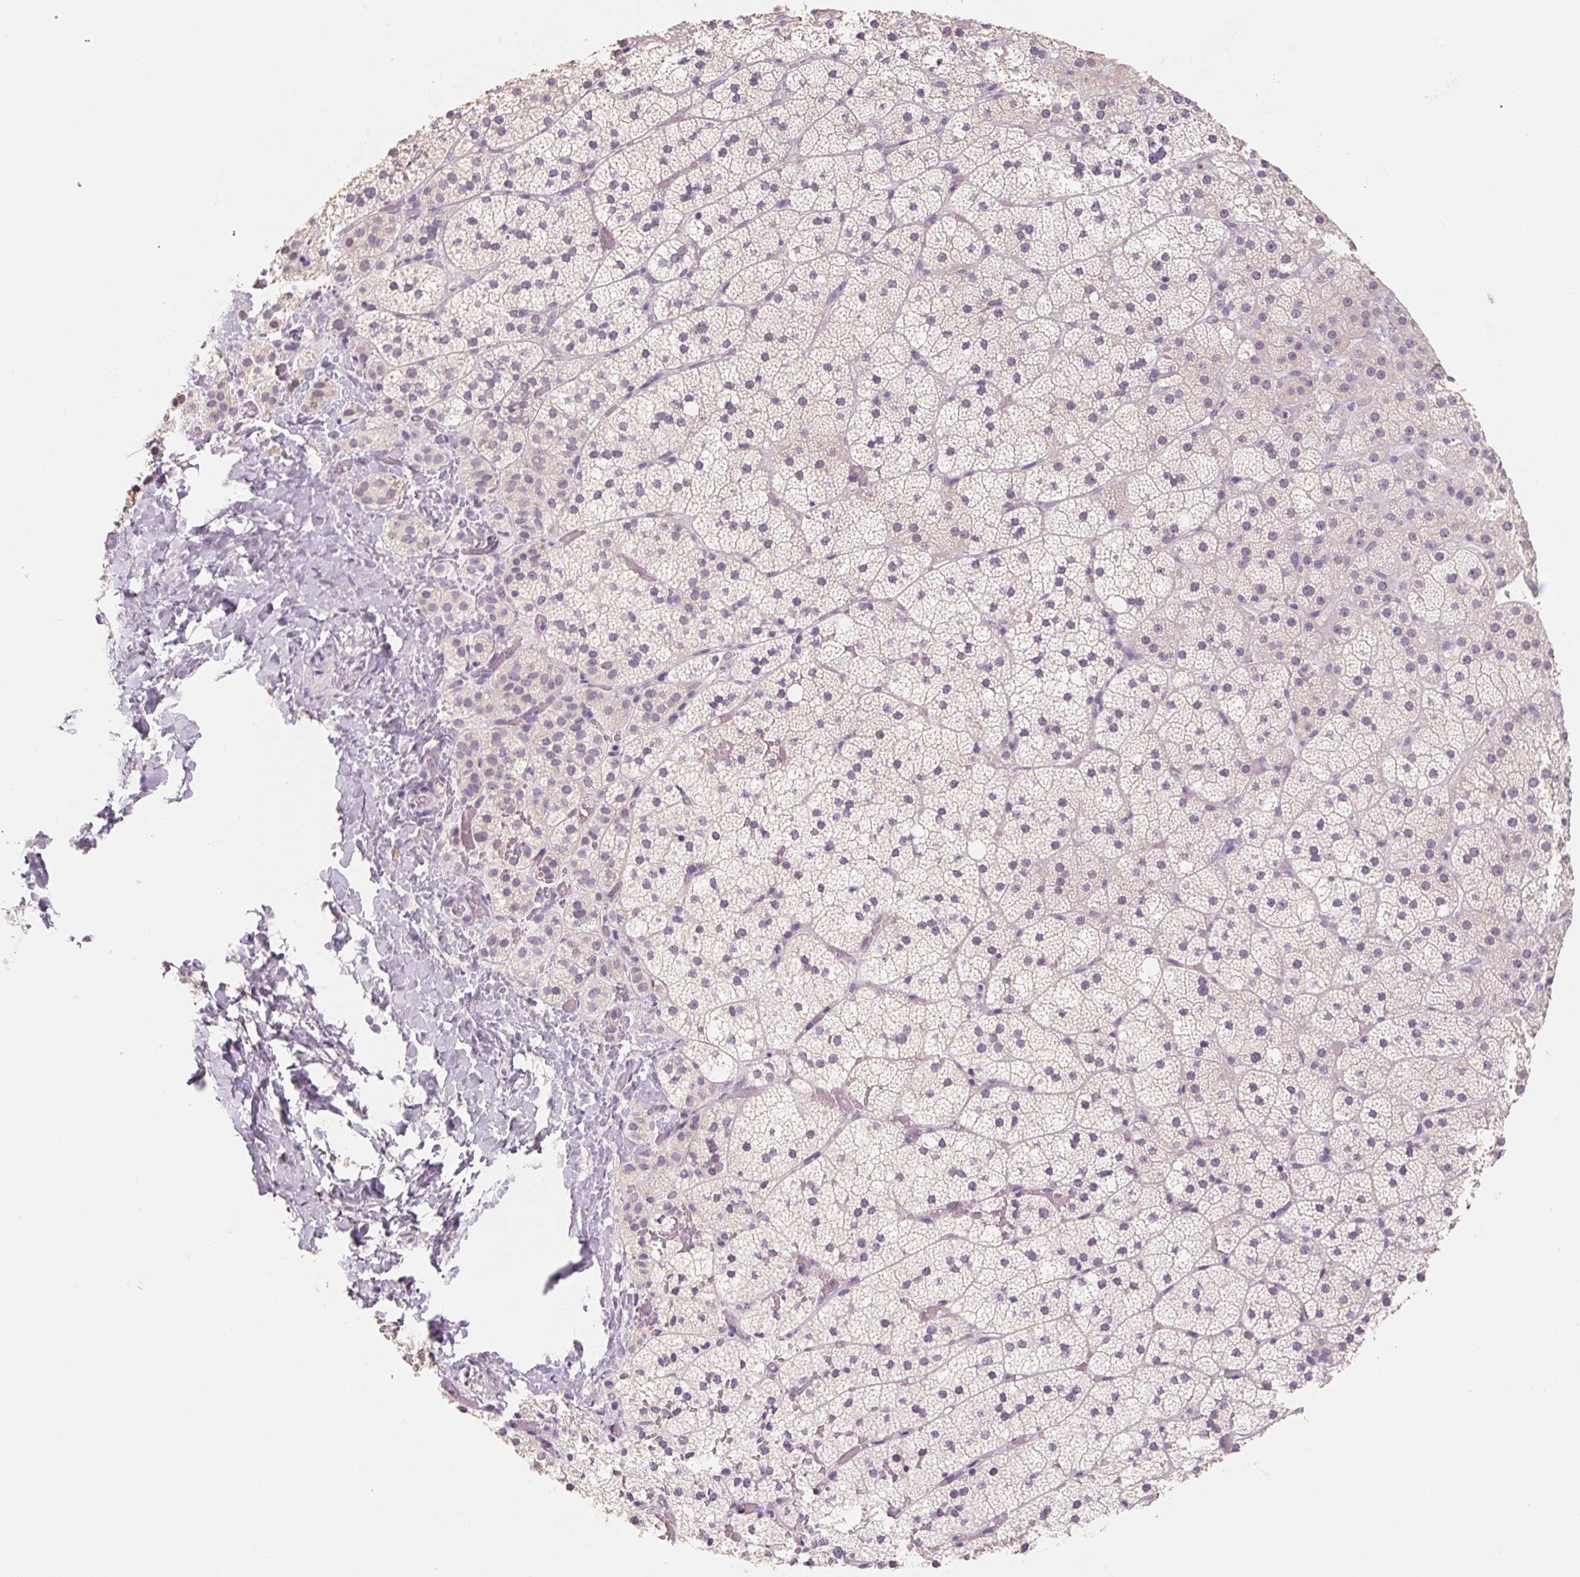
{"staining": {"intensity": "weak", "quantity": "<25%", "location": "cytoplasmic/membranous"}, "tissue": "adrenal gland", "cell_type": "Glandular cells", "image_type": "normal", "snomed": [{"axis": "morphology", "description": "Normal tissue, NOS"}, {"axis": "topography", "description": "Adrenal gland"}], "caption": "Glandular cells show no significant staining in unremarkable adrenal gland. The staining is performed using DAB (3,3'-diaminobenzidine) brown chromogen with nuclei counter-stained in using hematoxylin.", "gene": "CAPZA3", "patient": {"sex": "male", "age": 53}}